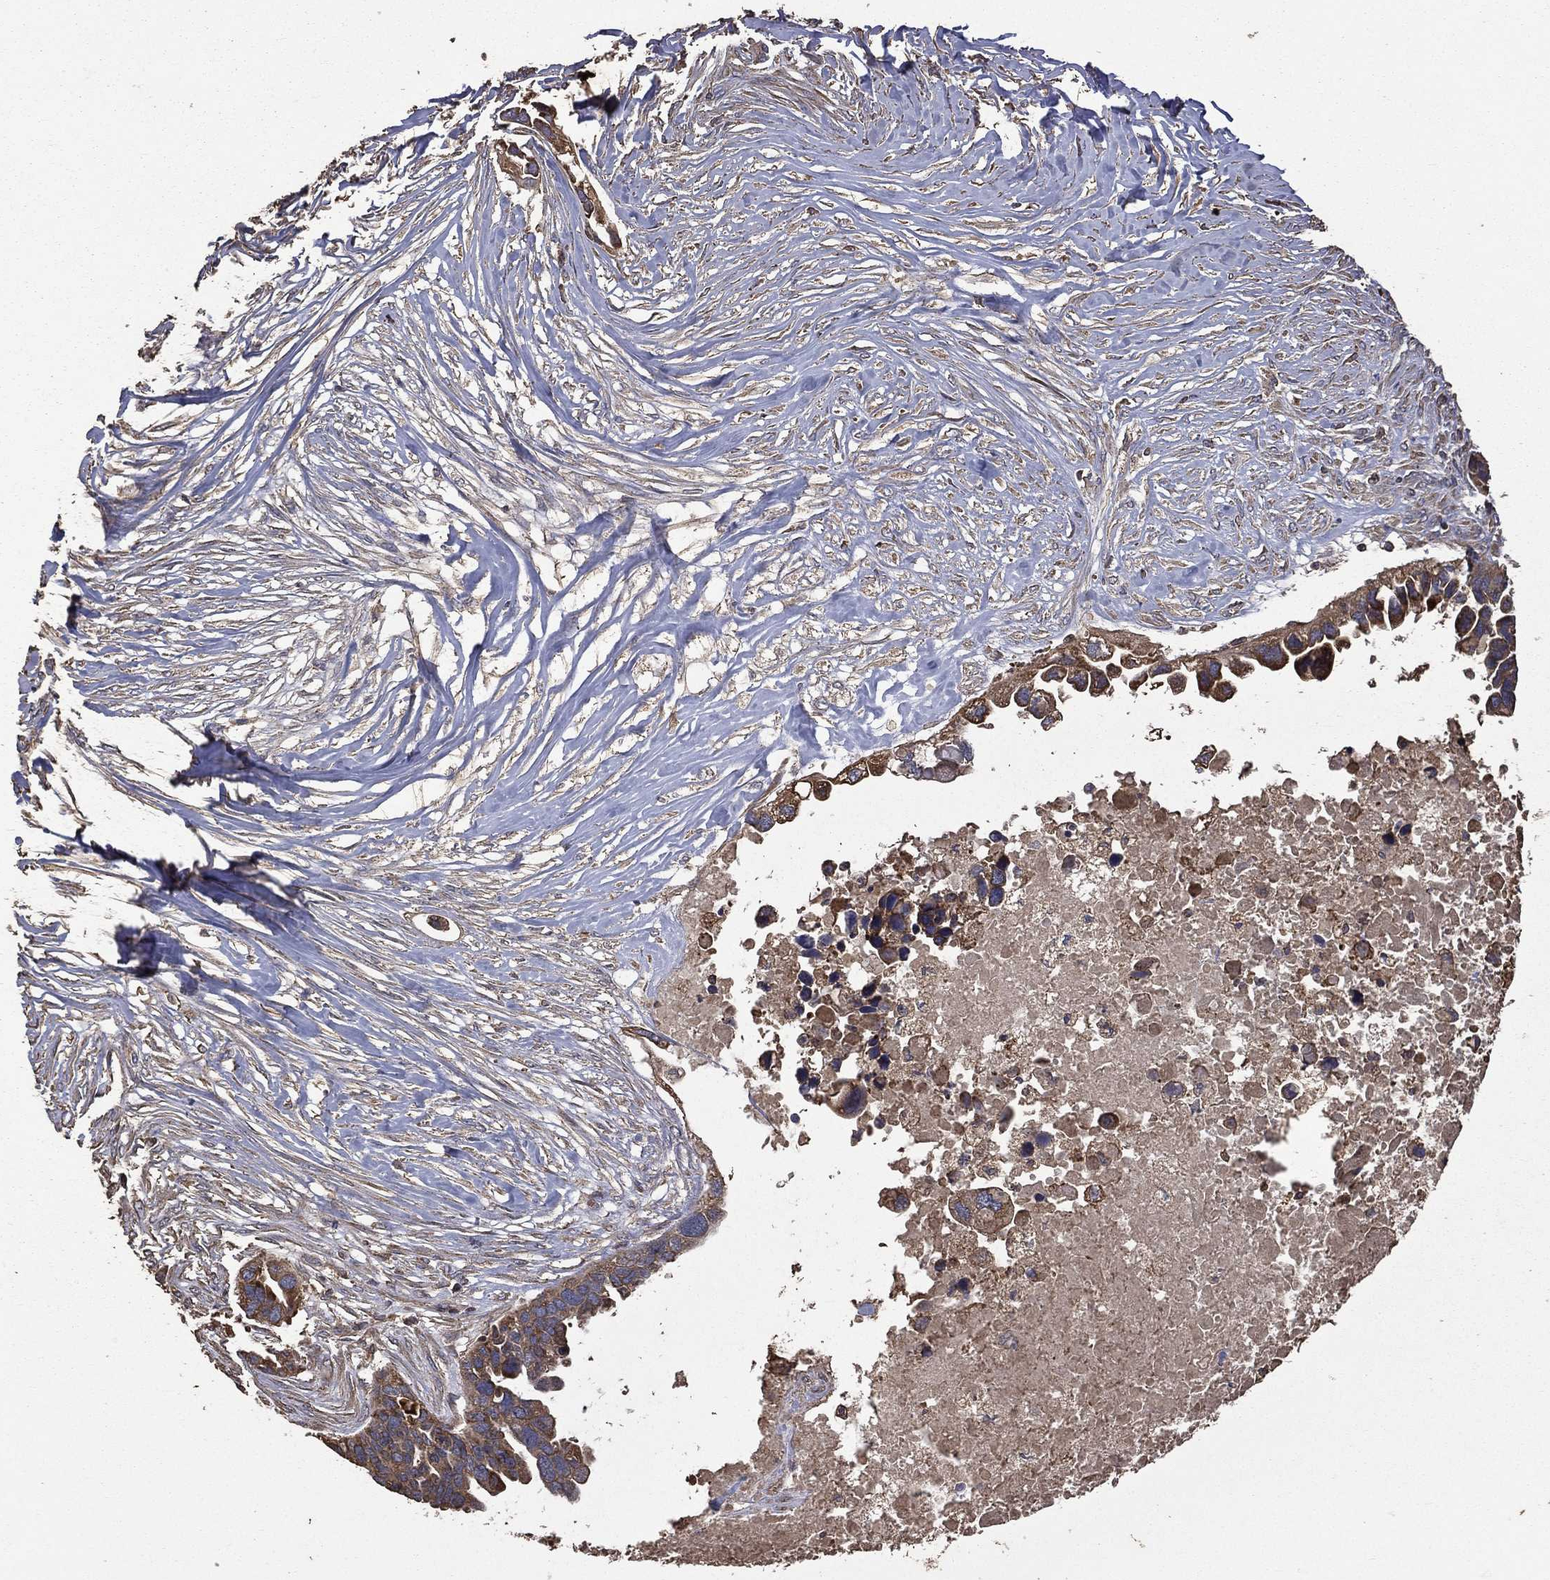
{"staining": {"intensity": "moderate", "quantity": ">75%", "location": "cytoplasmic/membranous"}, "tissue": "ovarian cancer", "cell_type": "Tumor cells", "image_type": "cancer", "snomed": [{"axis": "morphology", "description": "Cystadenocarcinoma, serous, NOS"}, {"axis": "topography", "description": "Ovary"}], "caption": "Immunohistochemistry micrograph of human ovarian cancer stained for a protein (brown), which displays medium levels of moderate cytoplasmic/membranous expression in about >75% of tumor cells.", "gene": "METTL27", "patient": {"sex": "female", "age": 54}}